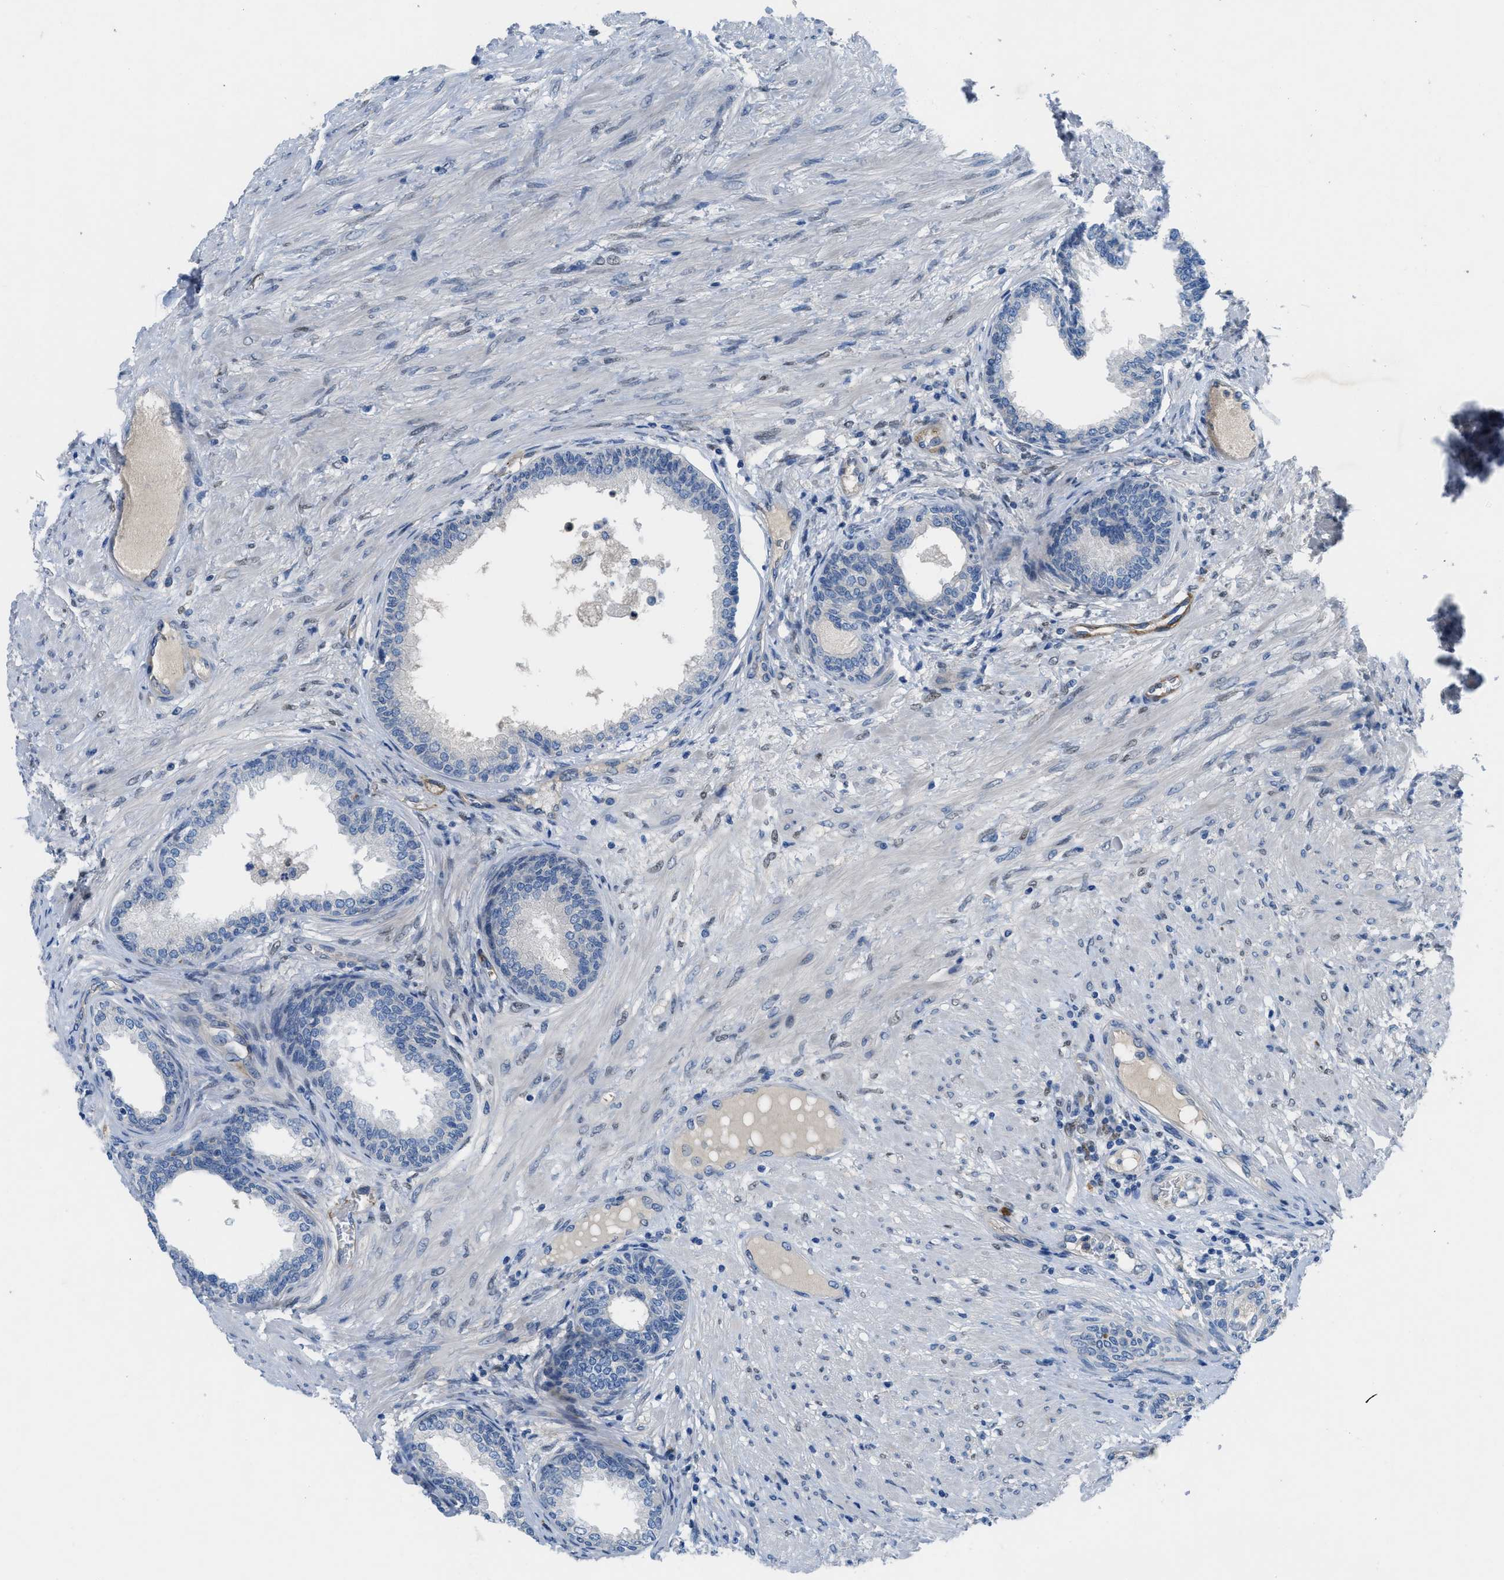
{"staining": {"intensity": "negative", "quantity": "none", "location": "none"}, "tissue": "prostate", "cell_type": "Glandular cells", "image_type": "normal", "snomed": [{"axis": "morphology", "description": "Normal tissue, NOS"}, {"axis": "topography", "description": "Prostate"}], "caption": "Immunohistochemical staining of benign human prostate shows no significant staining in glandular cells. (DAB immunohistochemistry (IHC), high magnification).", "gene": "PGR", "patient": {"sex": "male", "age": 76}}